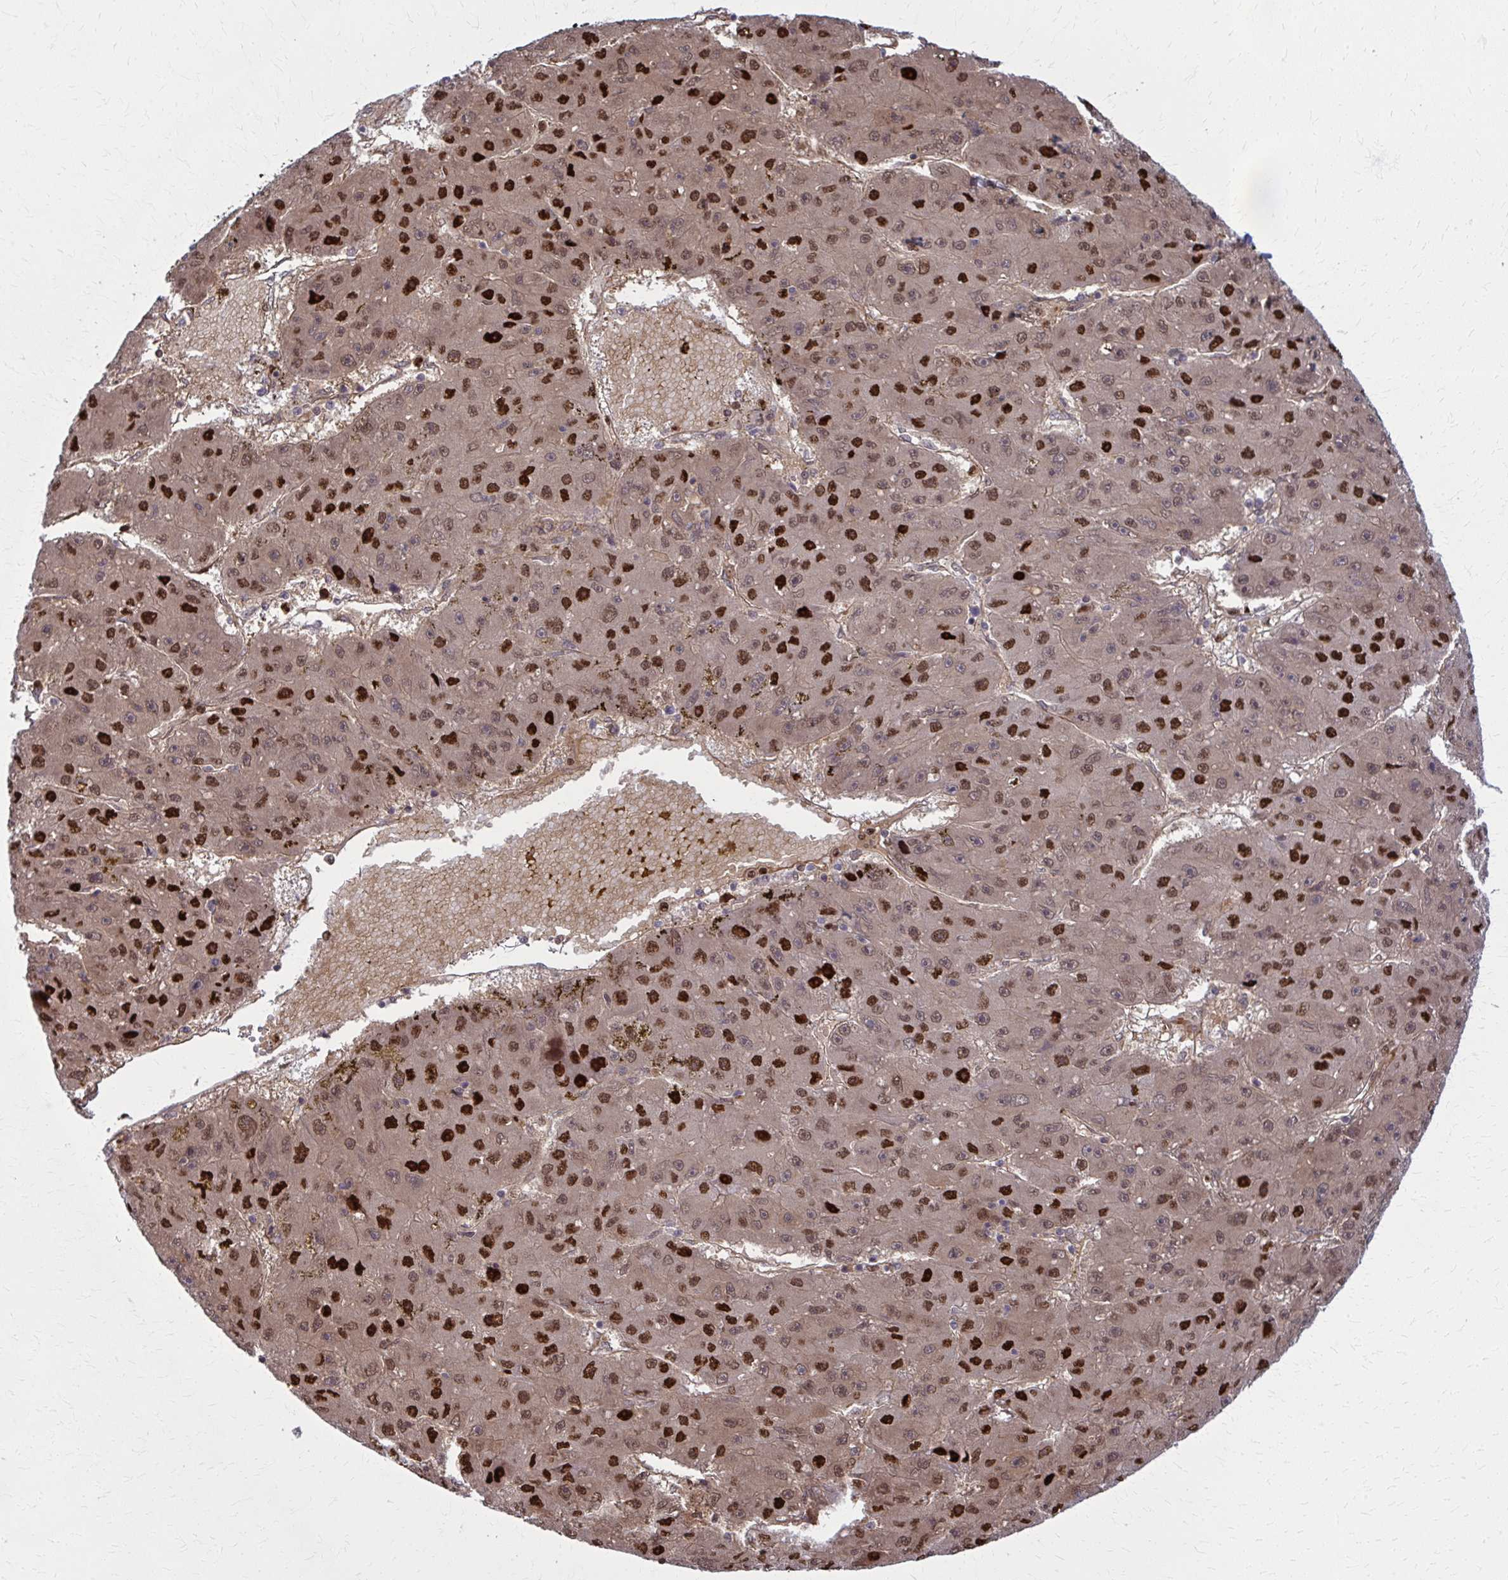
{"staining": {"intensity": "strong", "quantity": ">75%", "location": "nuclear"}, "tissue": "liver cancer", "cell_type": "Tumor cells", "image_type": "cancer", "snomed": [{"axis": "morphology", "description": "Carcinoma, Hepatocellular, NOS"}, {"axis": "topography", "description": "Liver"}], "caption": "Immunohistochemical staining of human liver hepatocellular carcinoma demonstrates high levels of strong nuclear staining in approximately >75% of tumor cells.", "gene": "ZNF559", "patient": {"sex": "male", "age": 67}}